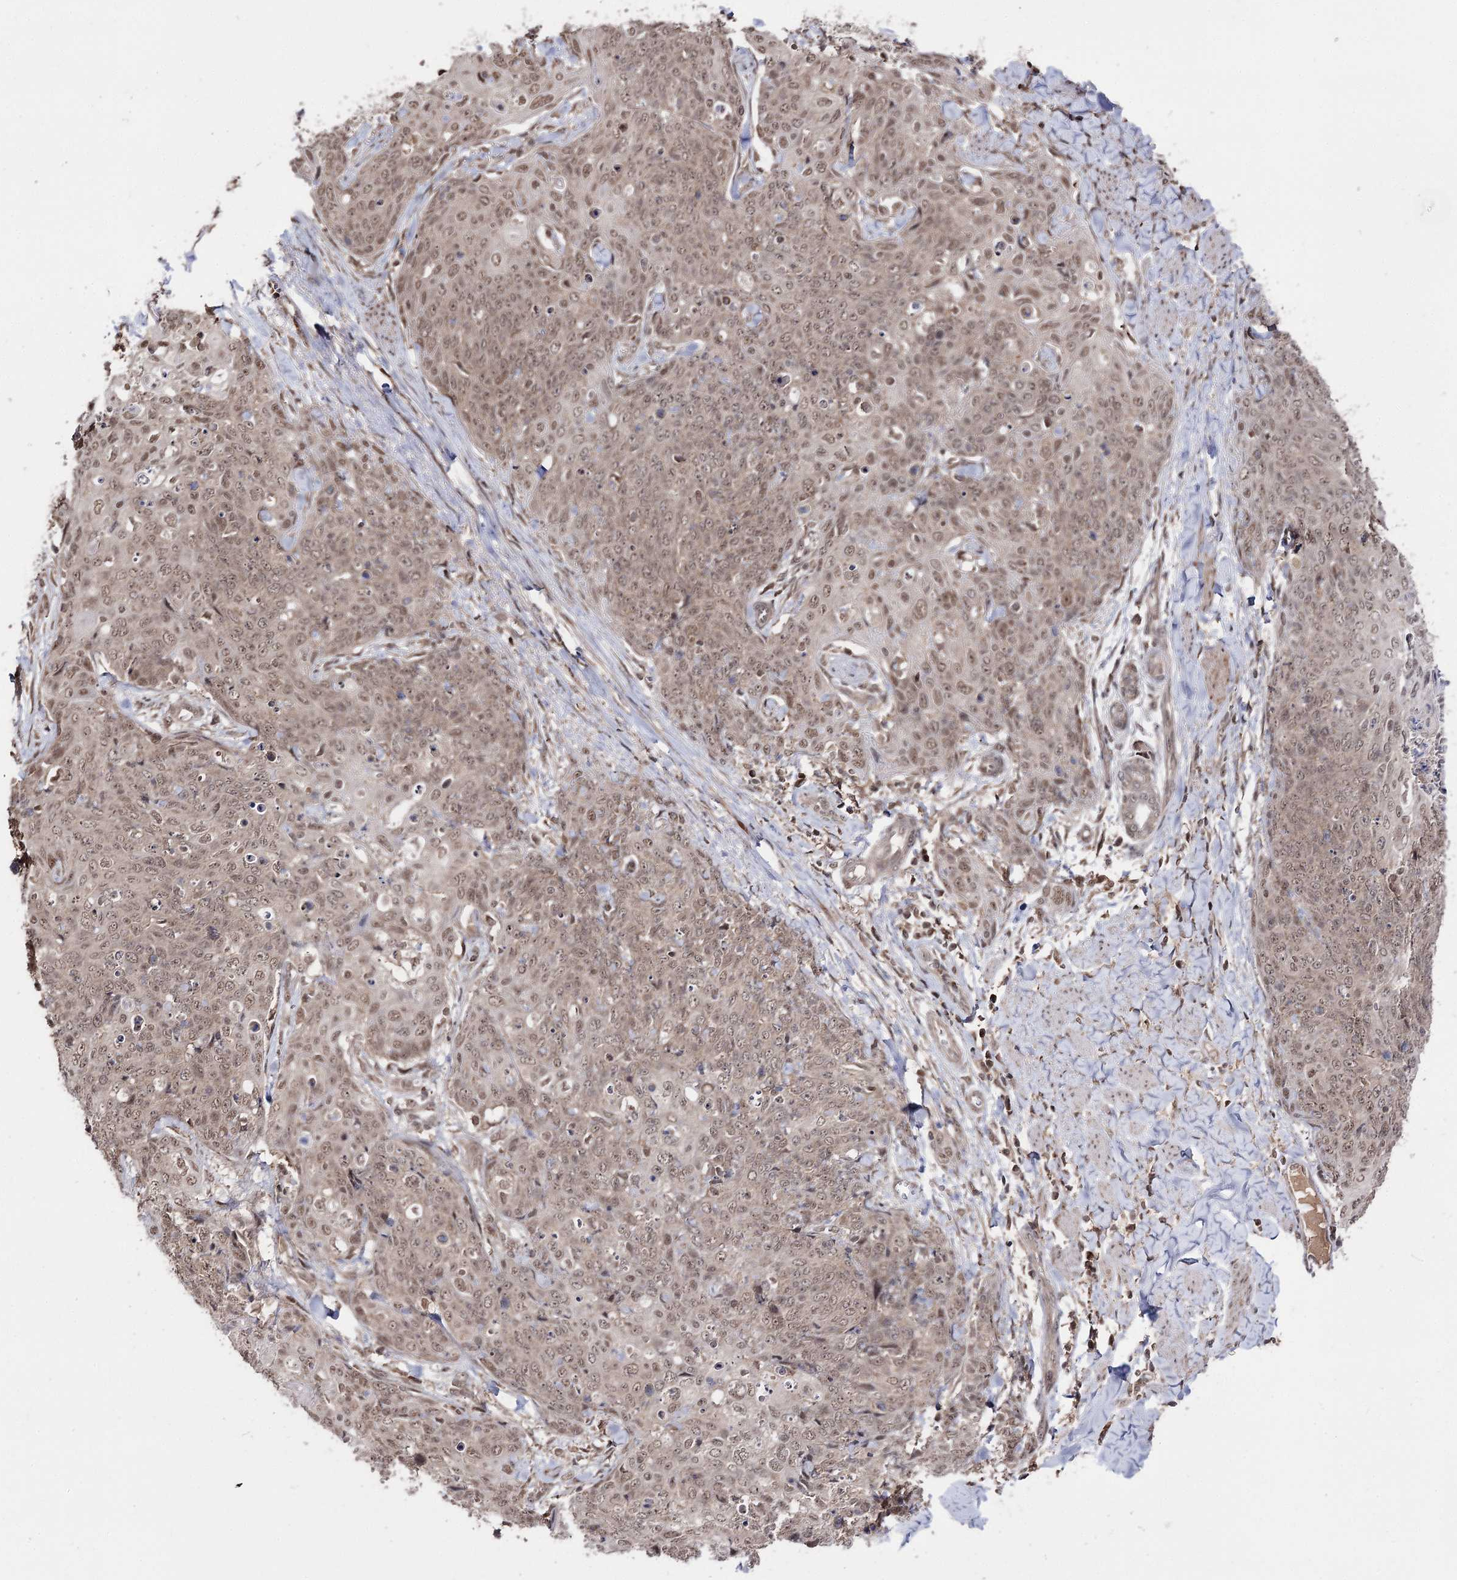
{"staining": {"intensity": "moderate", "quantity": ">75%", "location": "nuclear"}, "tissue": "skin cancer", "cell_type": "Tumor cells", "image_type": "cancer", "snomed": [{"axis": "morphology", "description": "Squamous cell carcinoma, NOS"}, {"axis": "topography", "description": "Skin"}, {"axis": "topography", "description": "Vulva"}], "caption": "Moderate nuclear protein expression is seen in approximately >75% of tumor cells in squamous cell carcinoma (skin).", "gene": "FAM53B", "patient": {"sex": "female", "age": 85}}